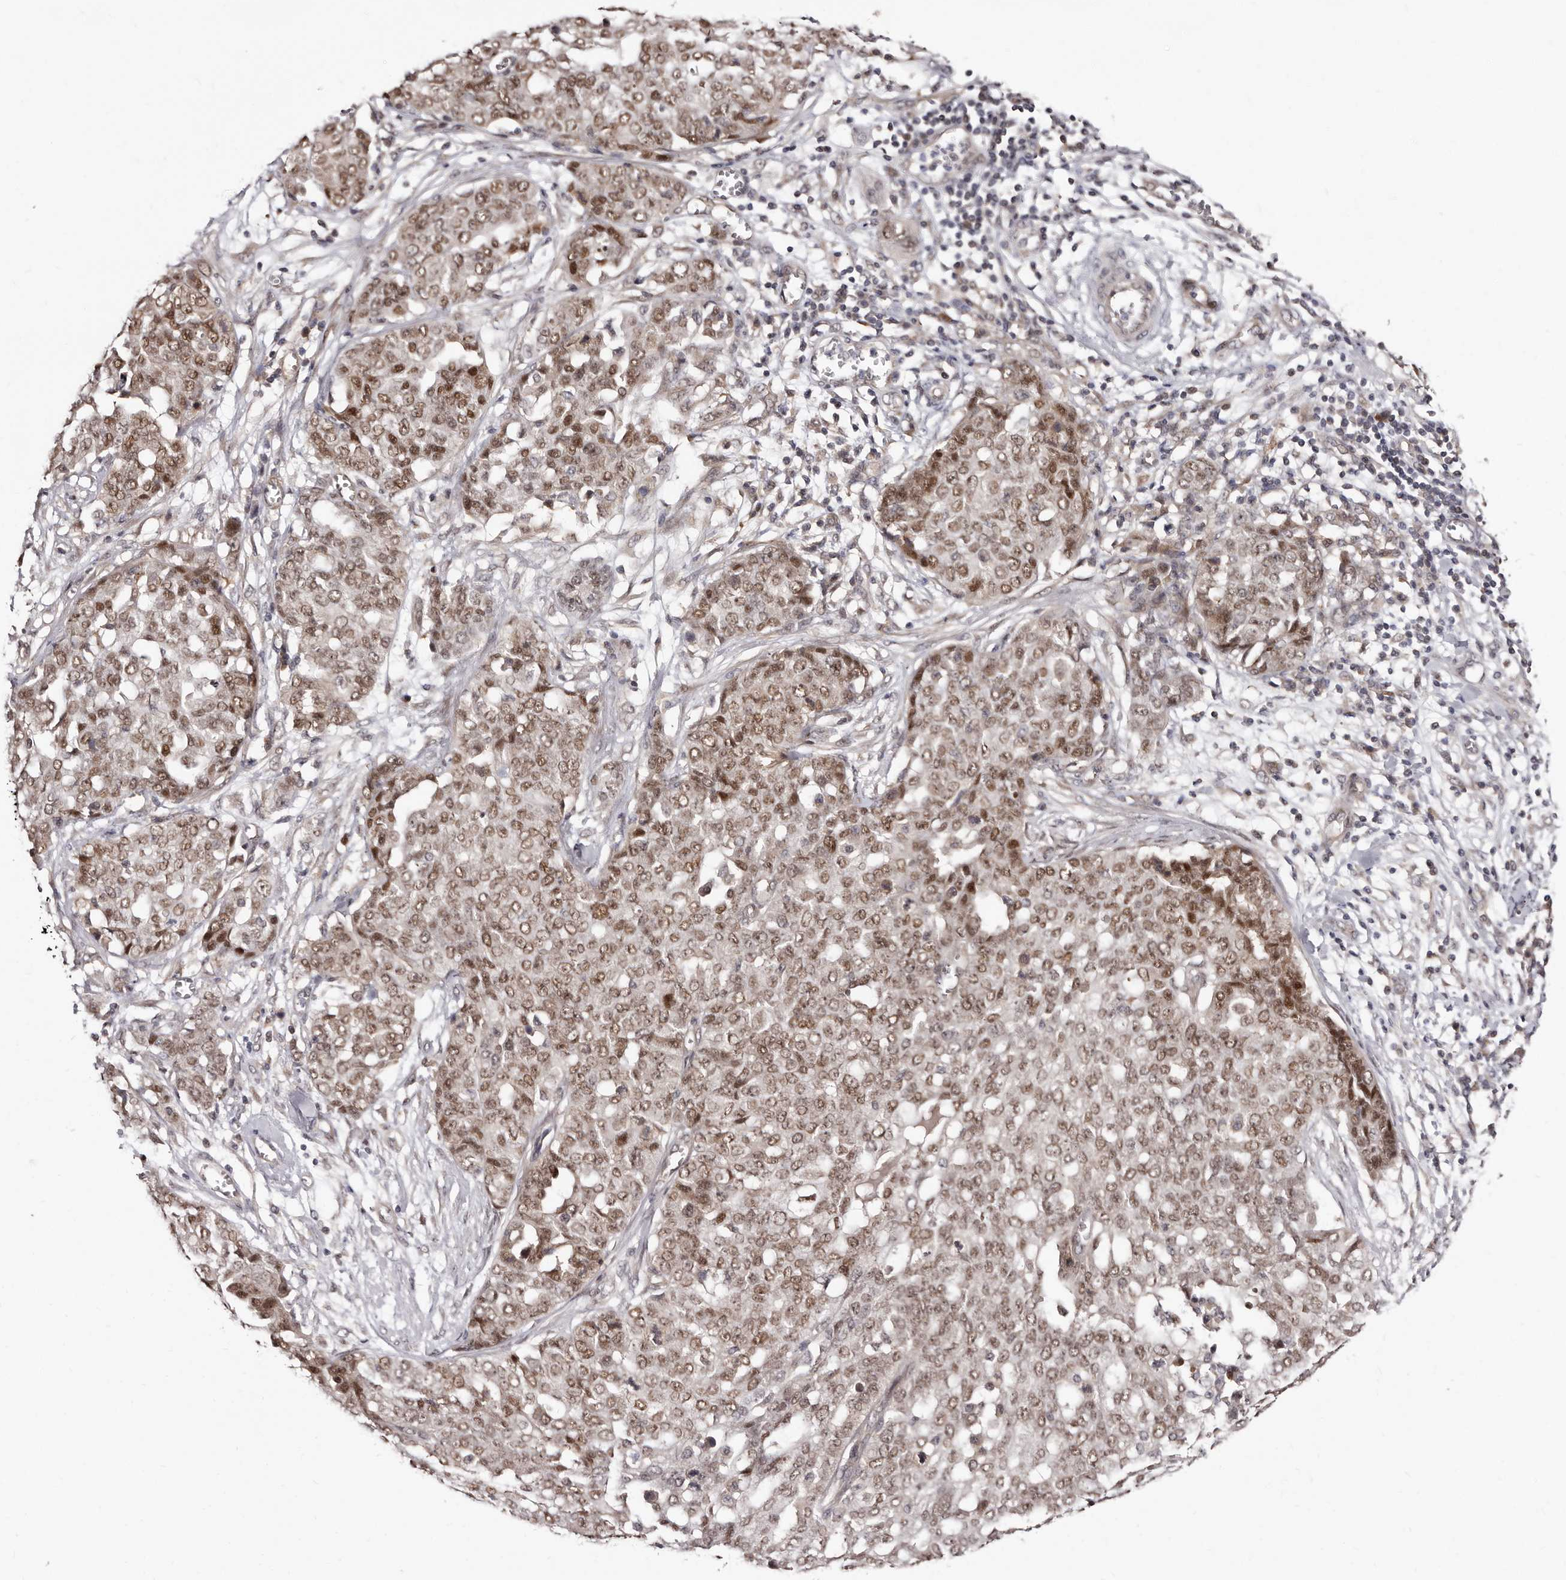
{"staining": {"intensity": "moderate", "quantity": ">75%", "location": "nuclear"}, "tissue": "ovarian cancer", "cell_type": "Tumor cells", "image_type": "cancer", "snomed": [{"axis": "morphology", "description": "Cystadenocarcinoma, serous, NOS"}, {"axis": "topography", "description": "Soft tissue"}, {"axis": "topography", "description": "Ovary"}], "caption": "Protein analysis of ovarian cancer tissue reveals moderate nuclear expression in about >75% of tumor cells.", "gene": "PHF20L1", "patient": {"sex": "female", "age": 57}}